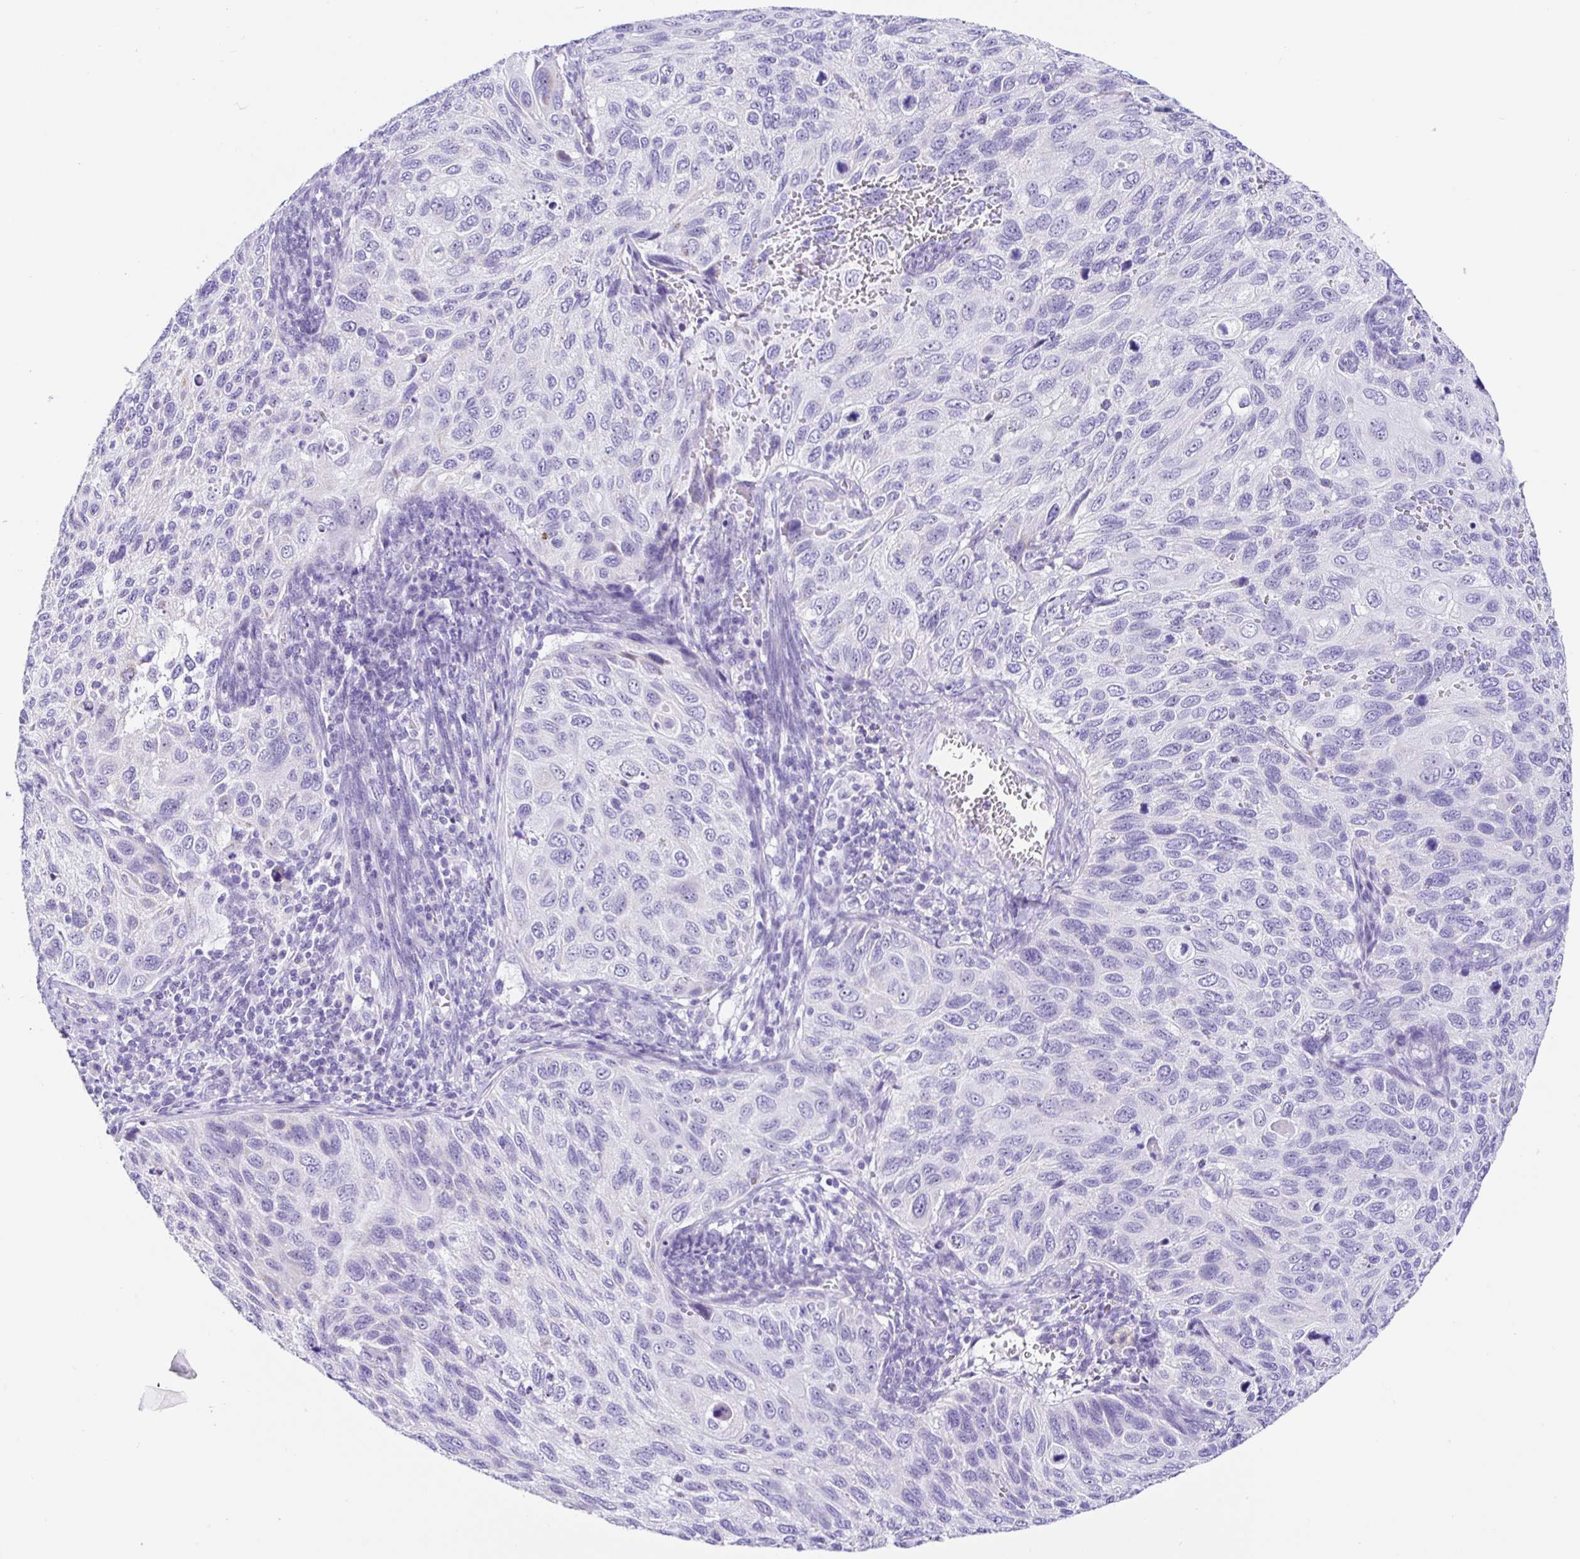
{"staining": {"intensity": "negative", "quantity": "none", "location": "none"}, "tissue": "cervical cancer", "cell_type": "Tumor cells", "image_type": "cancer", "snomed": [{"axis": "morphology", "description": "Squamous cell carcinoma, NOS"}, {"axis": "topography", "description": "Cervix"}], "caption": "Immunohistochemistry of human cervical cancer (squamous cell carcinoma) displays no staining in tumor cells.", "gene": "PRAMEF19", "patient": {"sex": "female", "age": 70}}